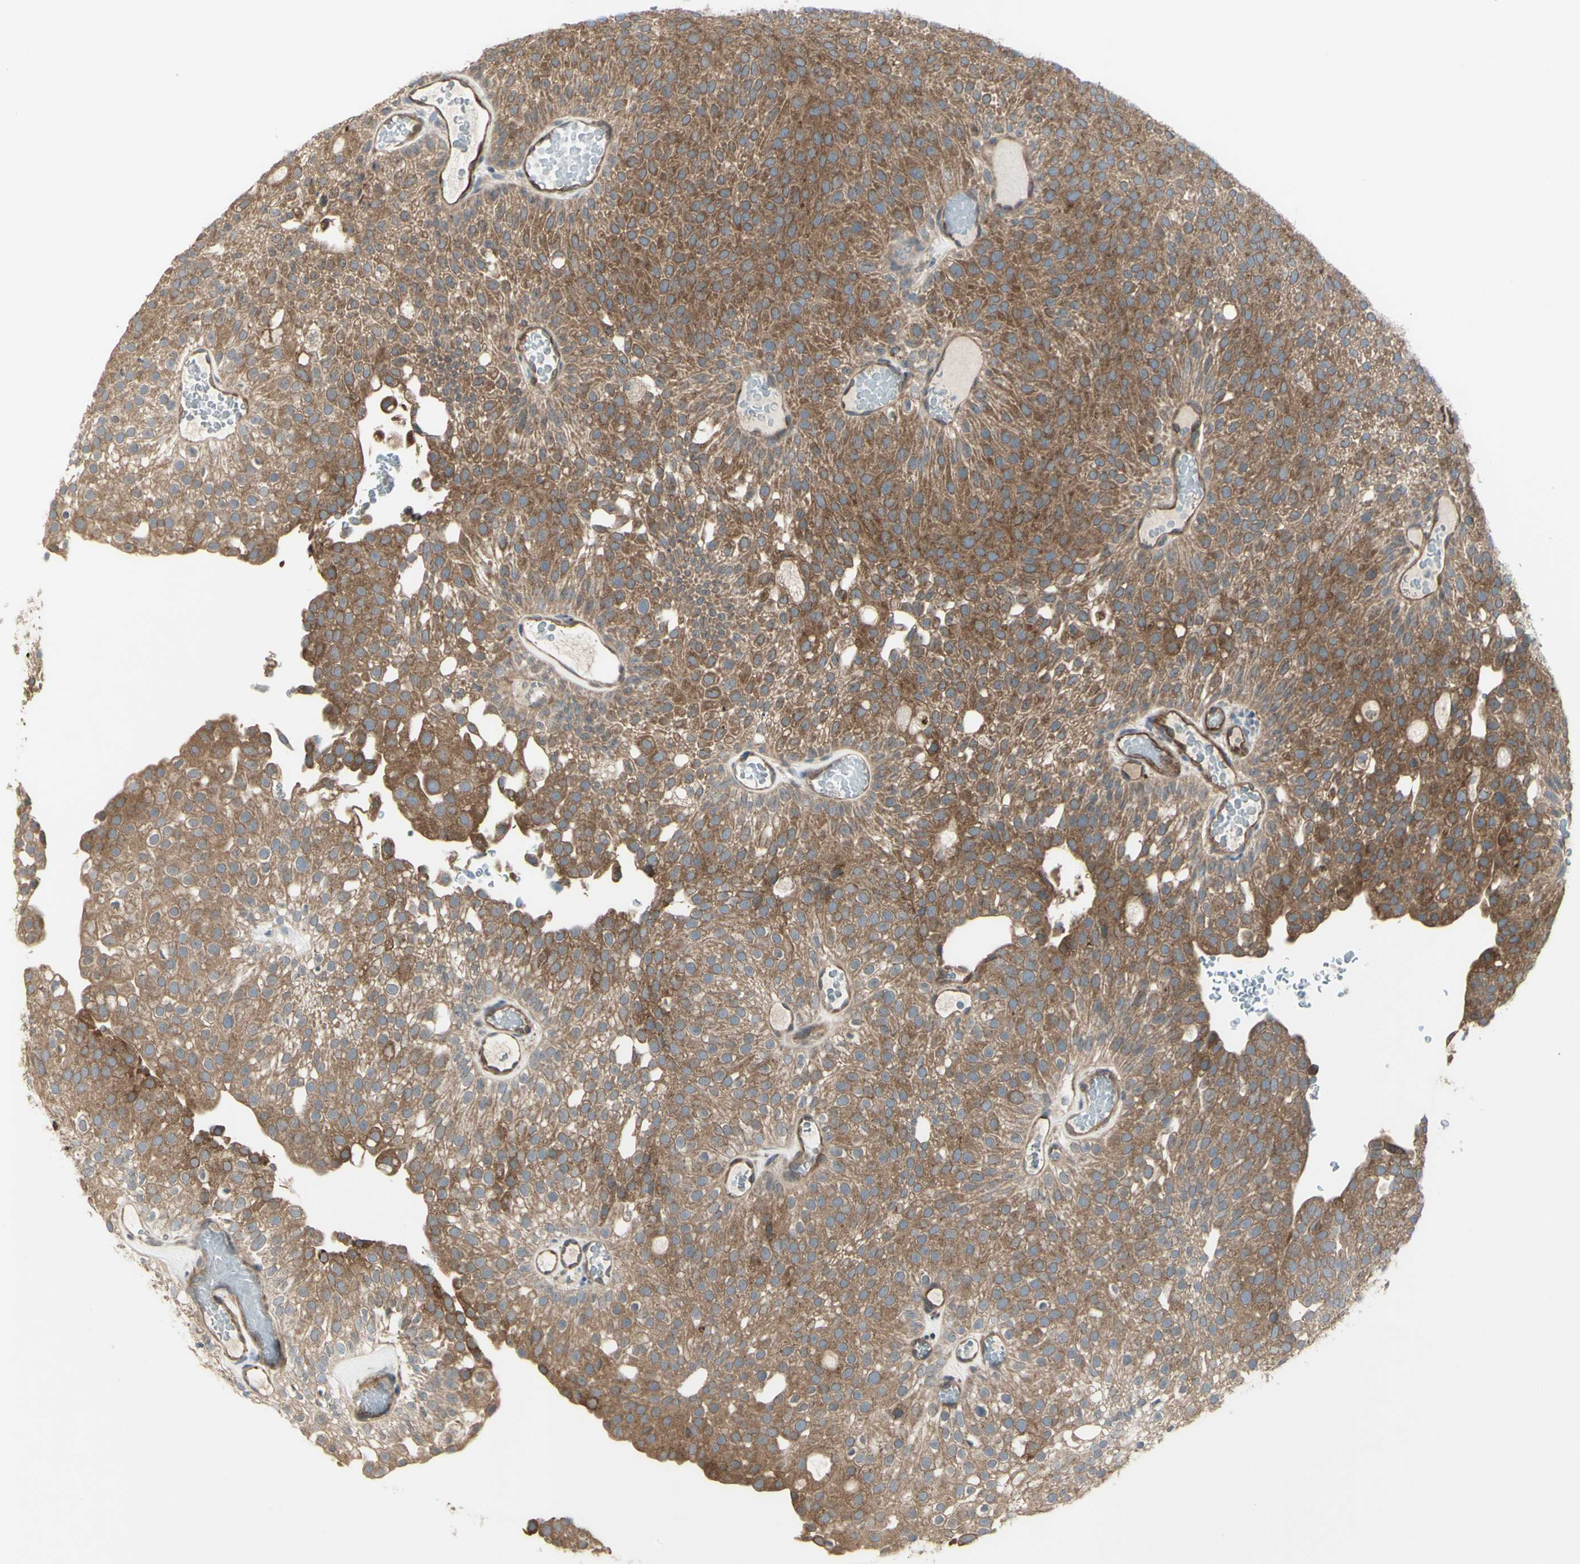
{"staining": {"intensity": "moderate", "quantity": ">75%", "location": "cytoplasmic/membranous"}, "tissue": "urothelial cancer", "cell_type": "Tumor cells", "image_type": "cancer", "snomed": [{"axis": "morphology", "description": "Urothelial carcinoma, Low grade"}, {"axis": "topography", "description": "Urinary bladder"}], "caption": "Immunohistochemical staining of urothelial carcinoma (low-grade) exhibits moderate cytoplasmic/membranous protein staining in approximately >75% of tumor cells.", "gene": "IGSF9B", "patient": {"sex": "male", "age": 78}}